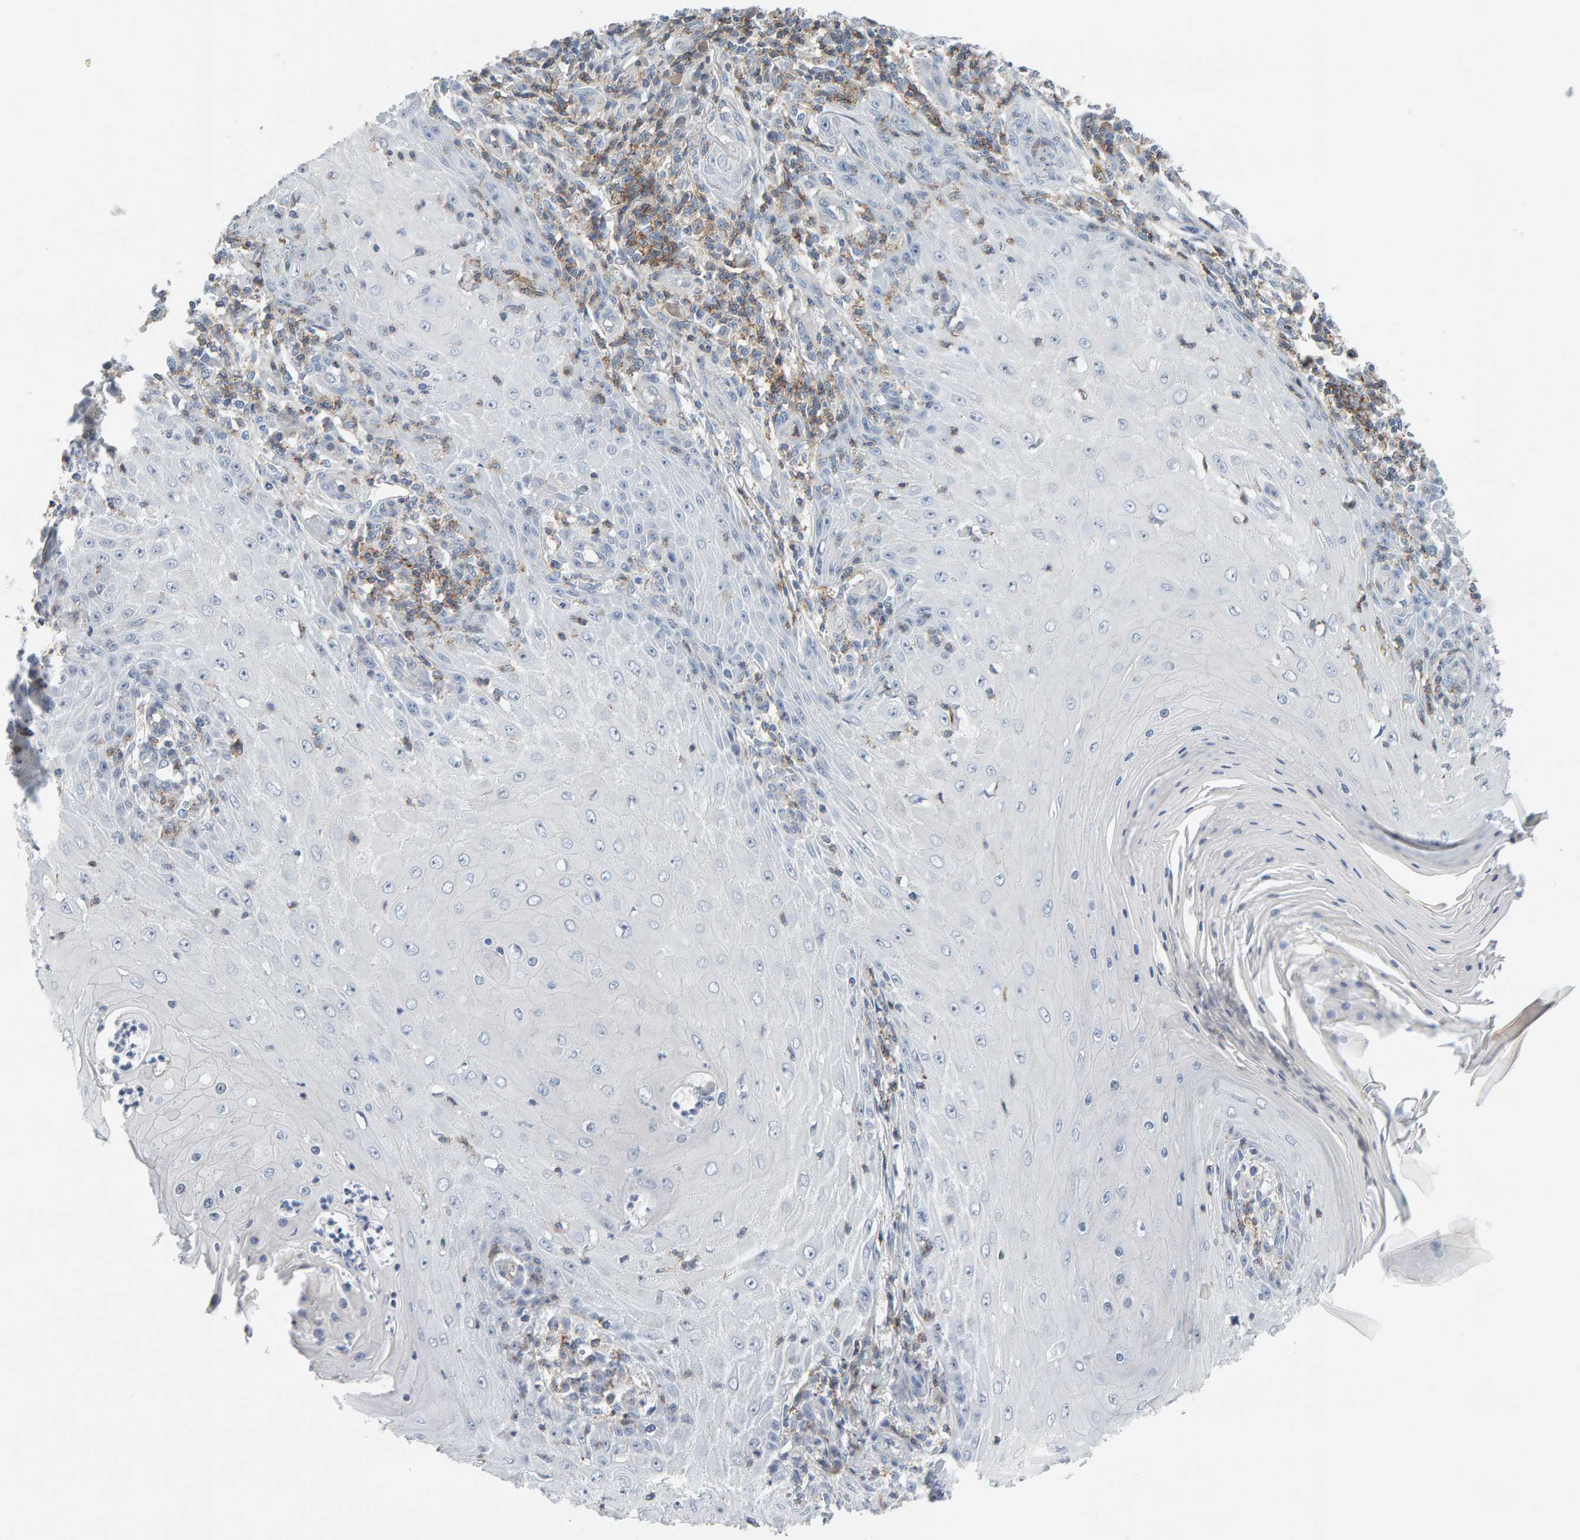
{"staining": {"intensity": "negative", "quantity": "none", "location": "none"}, "tissue": "skin cancer", "cell_type": "Tumor cells", "image_type": "cancer", "snomed": [{"axis": "morphology", "description": "Squamous cell carcinoma, NOS"}, {"axis": "topography", "description": "Skin"}], "caption": "Tumor cells are negative for protein expression in human squamous cell carcinoma (skin).", "gene": "FYN", "patient": {"sex": "female", "age": 73}}